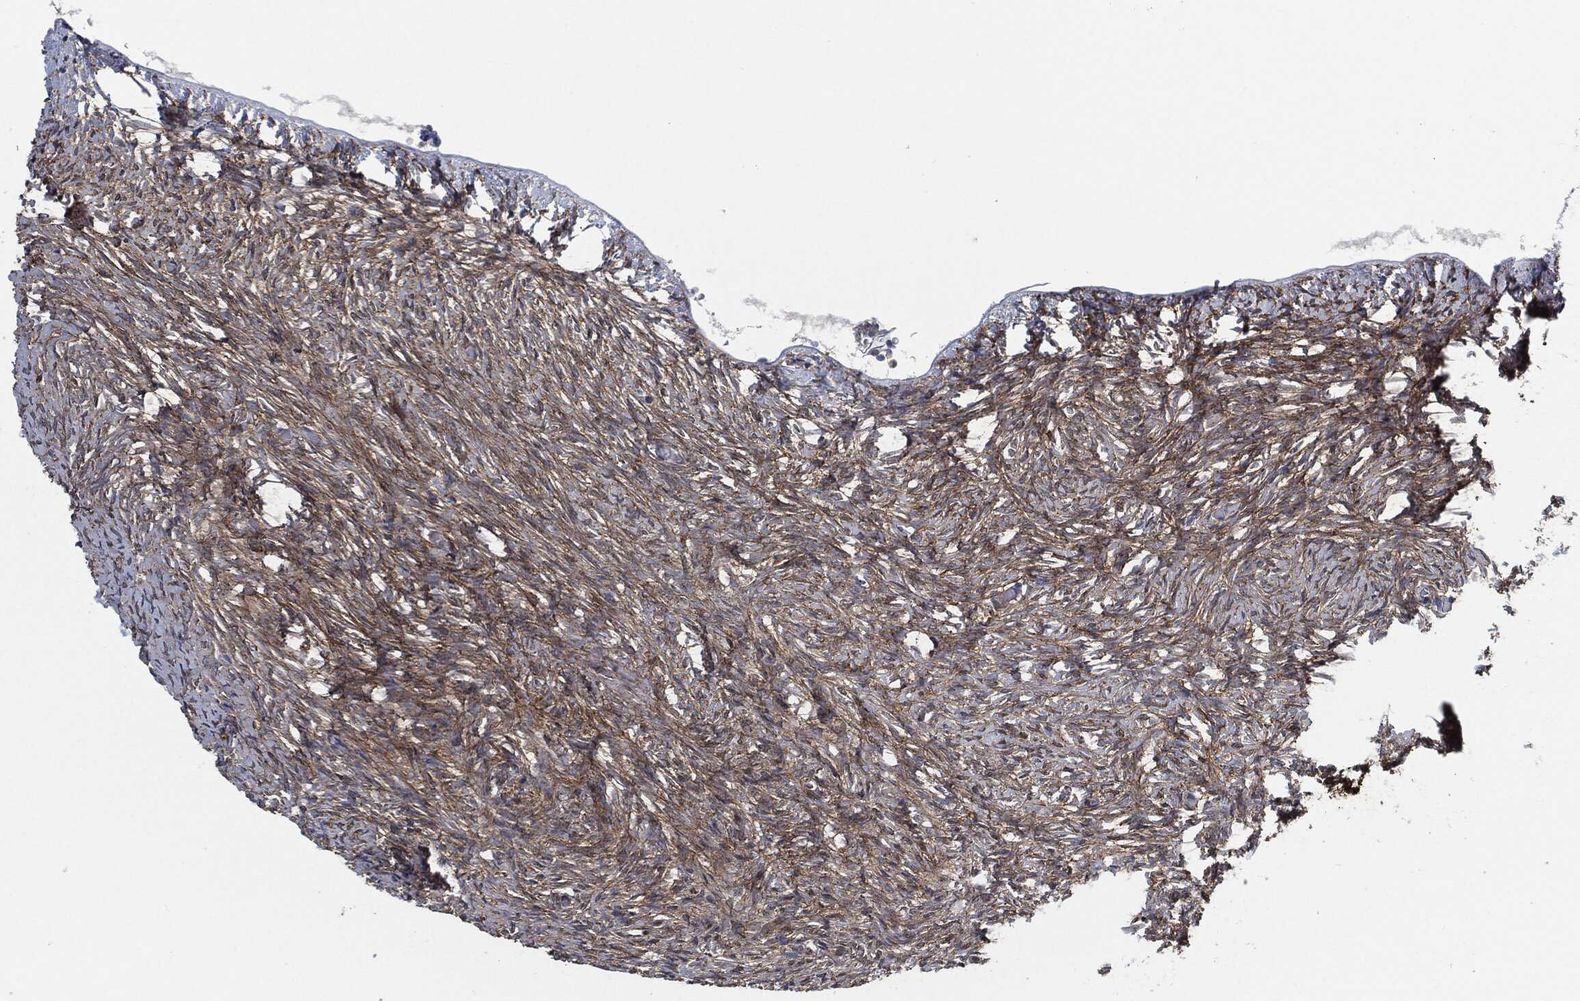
{"staining": {"intensity": "strong", "quantity": "<25%", "location": "nuclear"}, "tissue": "ovary", "cell_type": "Follicle cells", "image_type": "normal", "snomed": [{"axis": "morphology", "description": "Normal tissue, NOS"}, {"axis": "topography", "description": "Ovary"}], "caption": "An immunohistochemistry histopathology image of benign tissue is shown. Protein staining in brown highlights strong nuclear positivity in ovary within follicle cells. (Stains: DAB in brown, nuclei in blue, Microscopy: brightfield microscopy at high magnification).", "gene": "SVIL", "patient": {"sex": "female", "age": 39}}